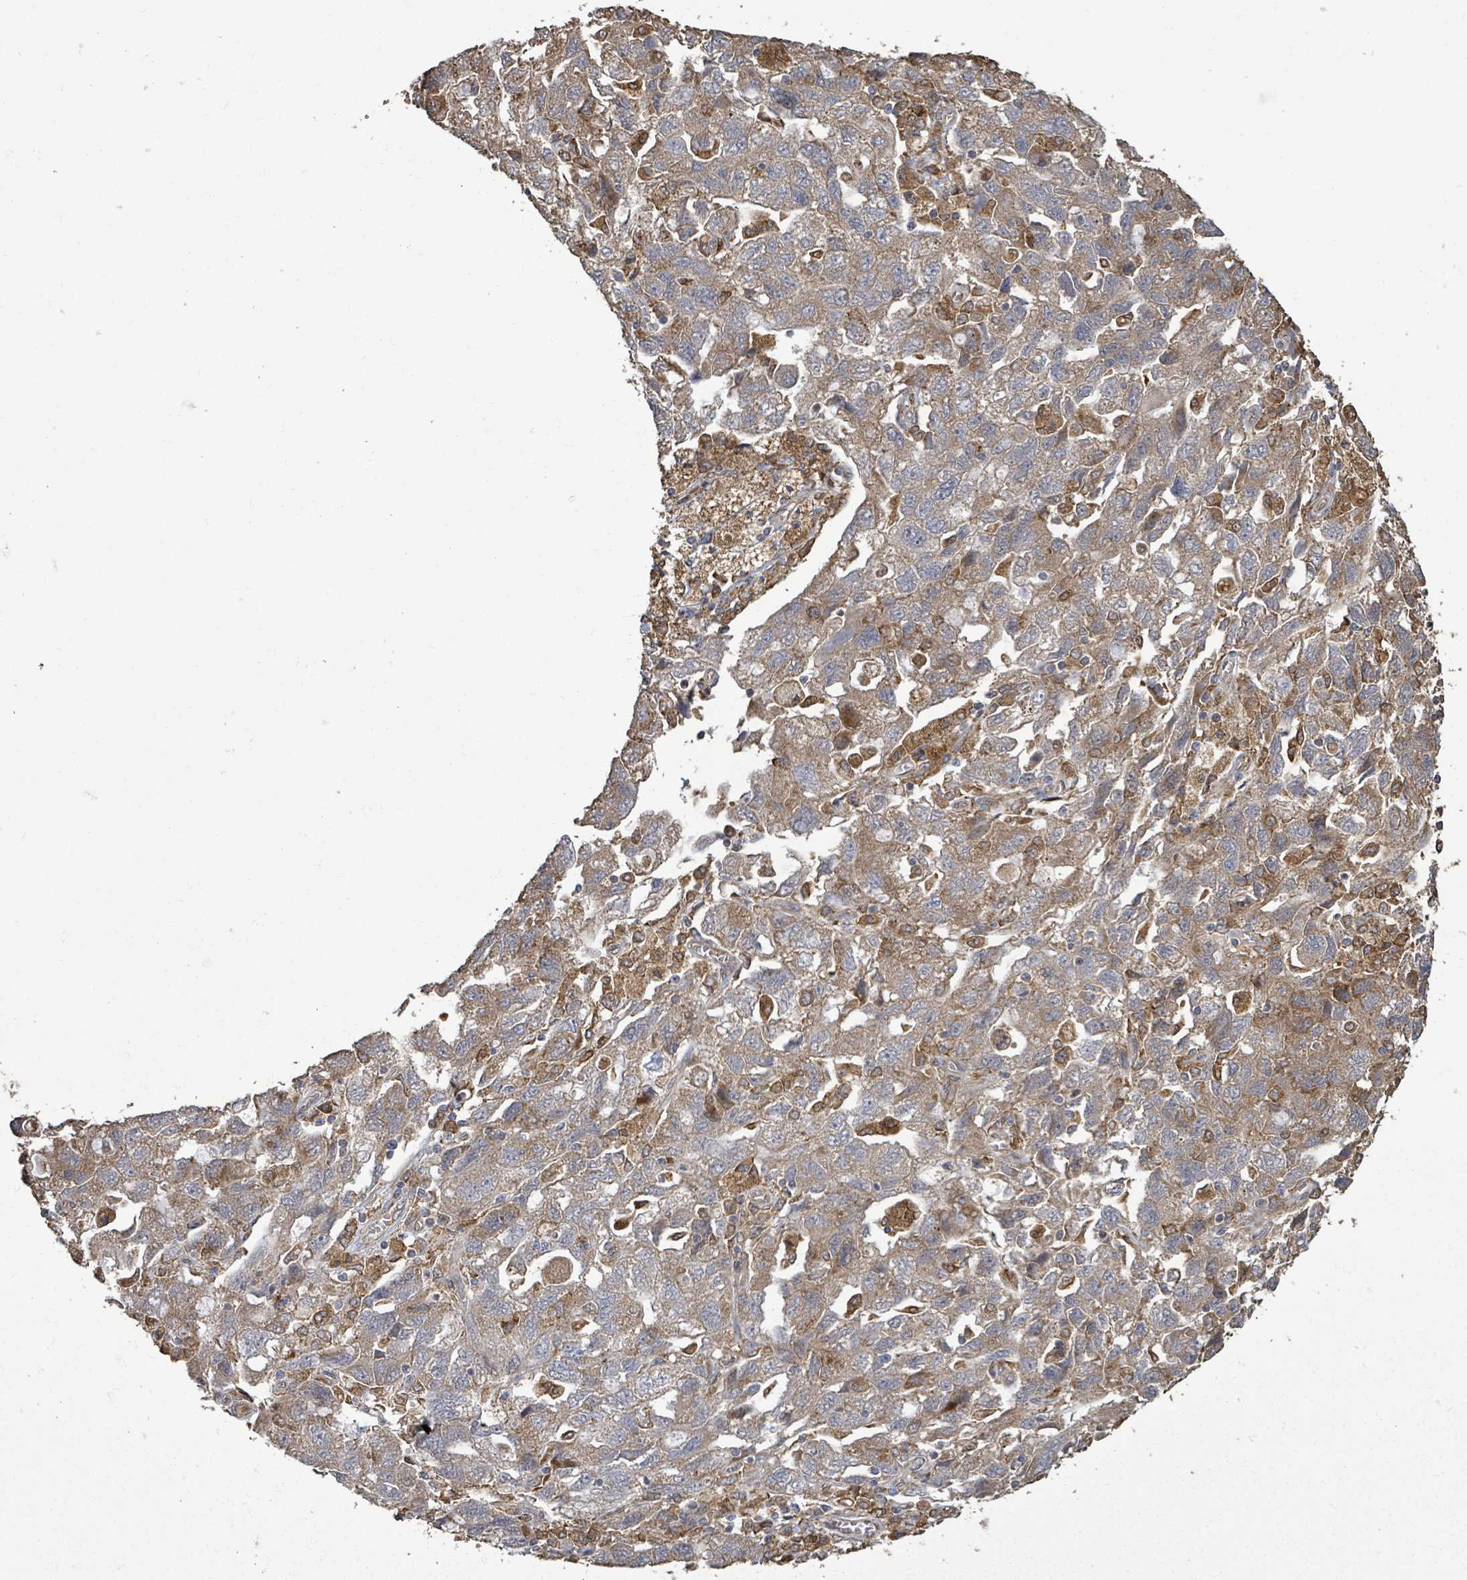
{"staining": {"intensity": "moderate", "quantity": ">75%", "location": "cytoplasmic/membranous"}, "tissue": "ovarian cancer", "cell_type": "Tumor cells", "image_type": "cancer", "snomed": [{"axis": "morphology", "description": "Carcinoma, NOS"}, {"axis": "morphology", "description": "Cystadenocarcinoma, serous, NOS"}, {"axis": "topography", "description": "Ovary"}], "caption": "Tumor cells display moderate cytoplasmic/membranous expression in about >75% of cells in carcinoma (ovarian).", "gene": "ARPIN", "patient": {"sex": "female", "age": 69}}